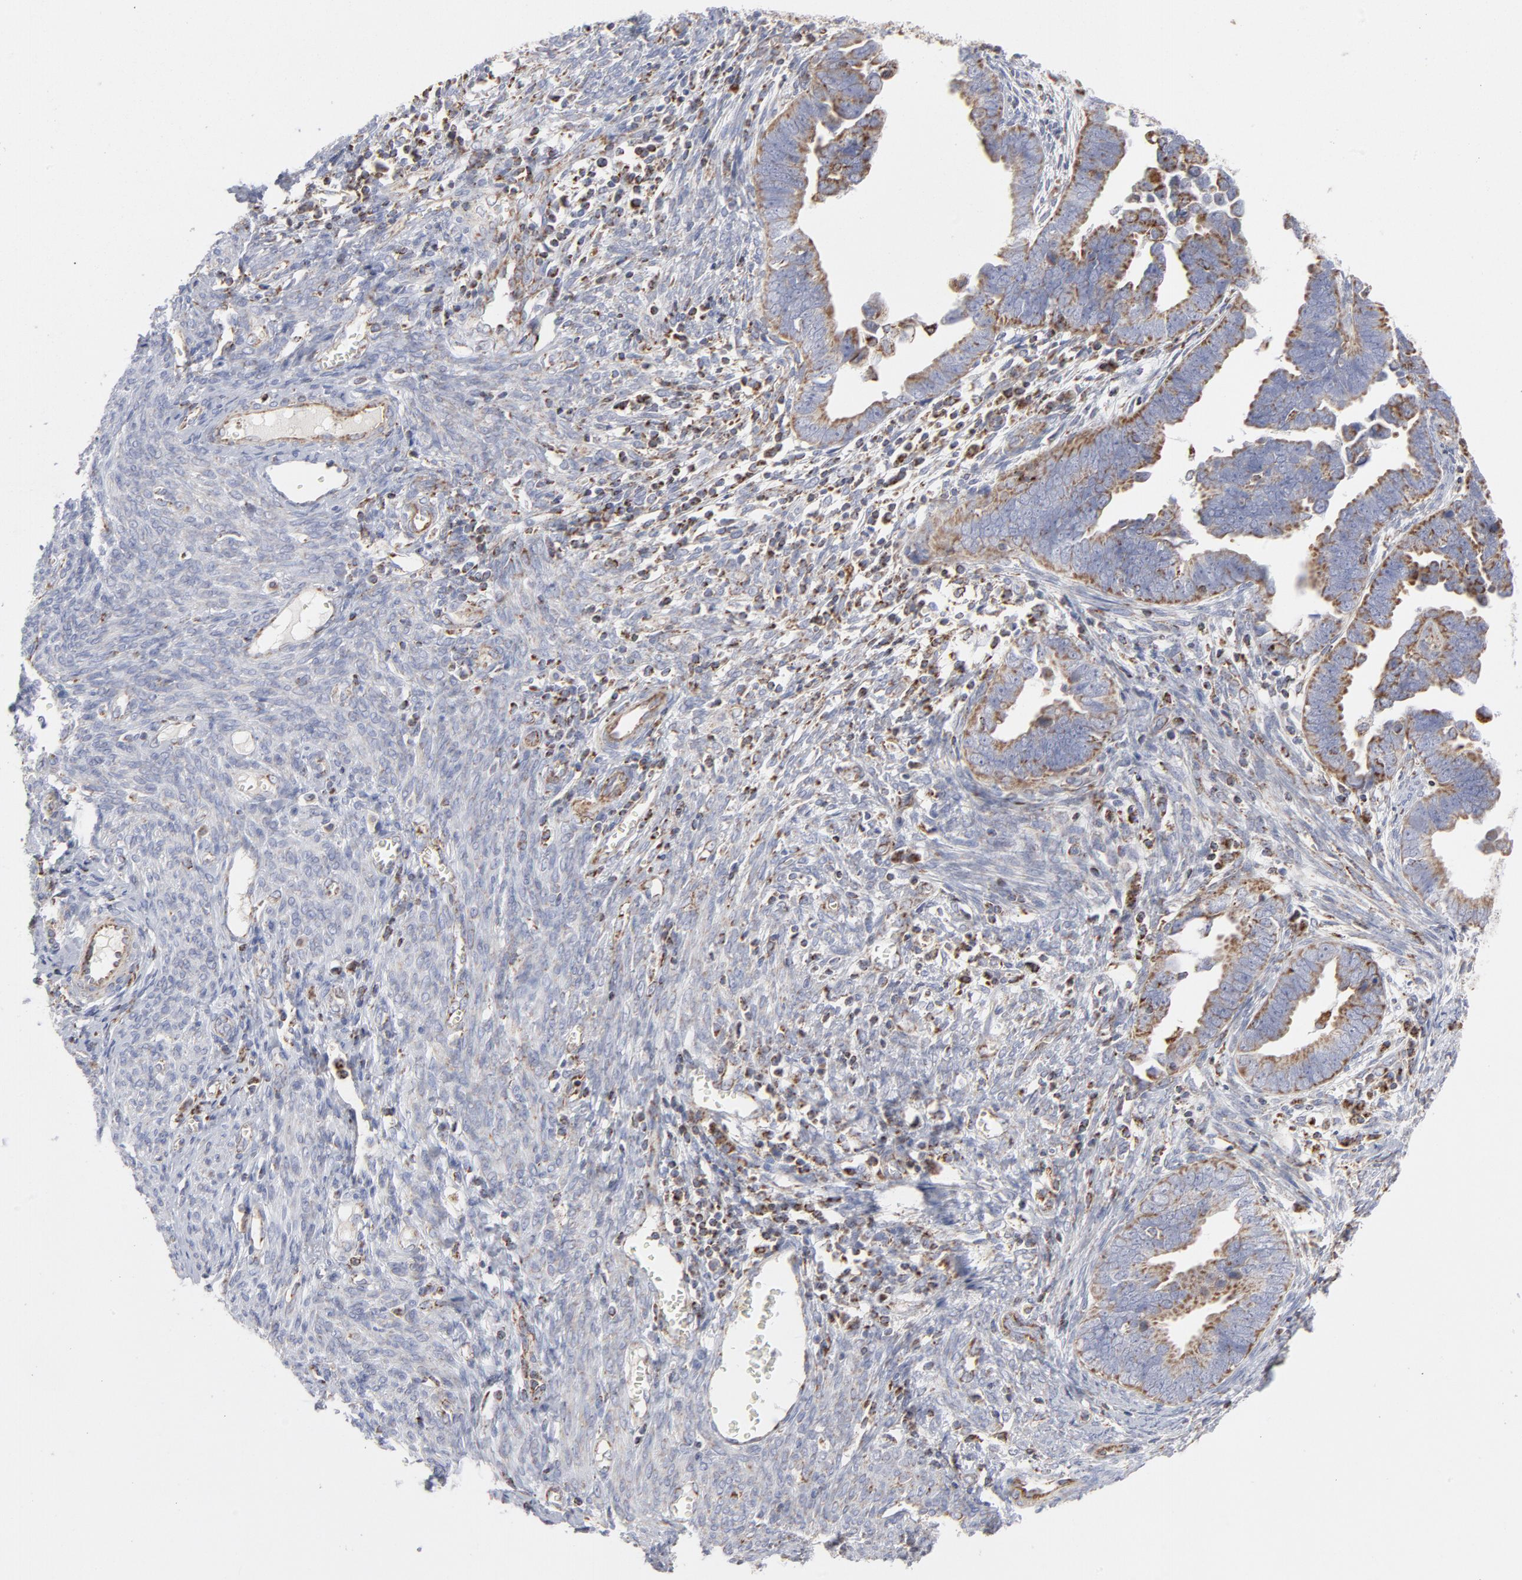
{"staining": {"intensity": "strong", "quantity": ">75%", "location": "cytoplasmic/membranous"}, "tissue": "endometrial cancer", "cell_type": "Tumor cells", "image_type": "cancer", "snomed": [{"axis": "morphology", "description": "Adenocarcinoma, NOS"}, {"axis": "topography", "description": "Endometrium"}], "caption": "A histopathology image of human endometrial cancer stained for a protein demonstrates strong cytoplasmic/membranous brown staining in tumor cells.", "gene": "ASB3", "patient": {"sex": "female", "age": 75}}